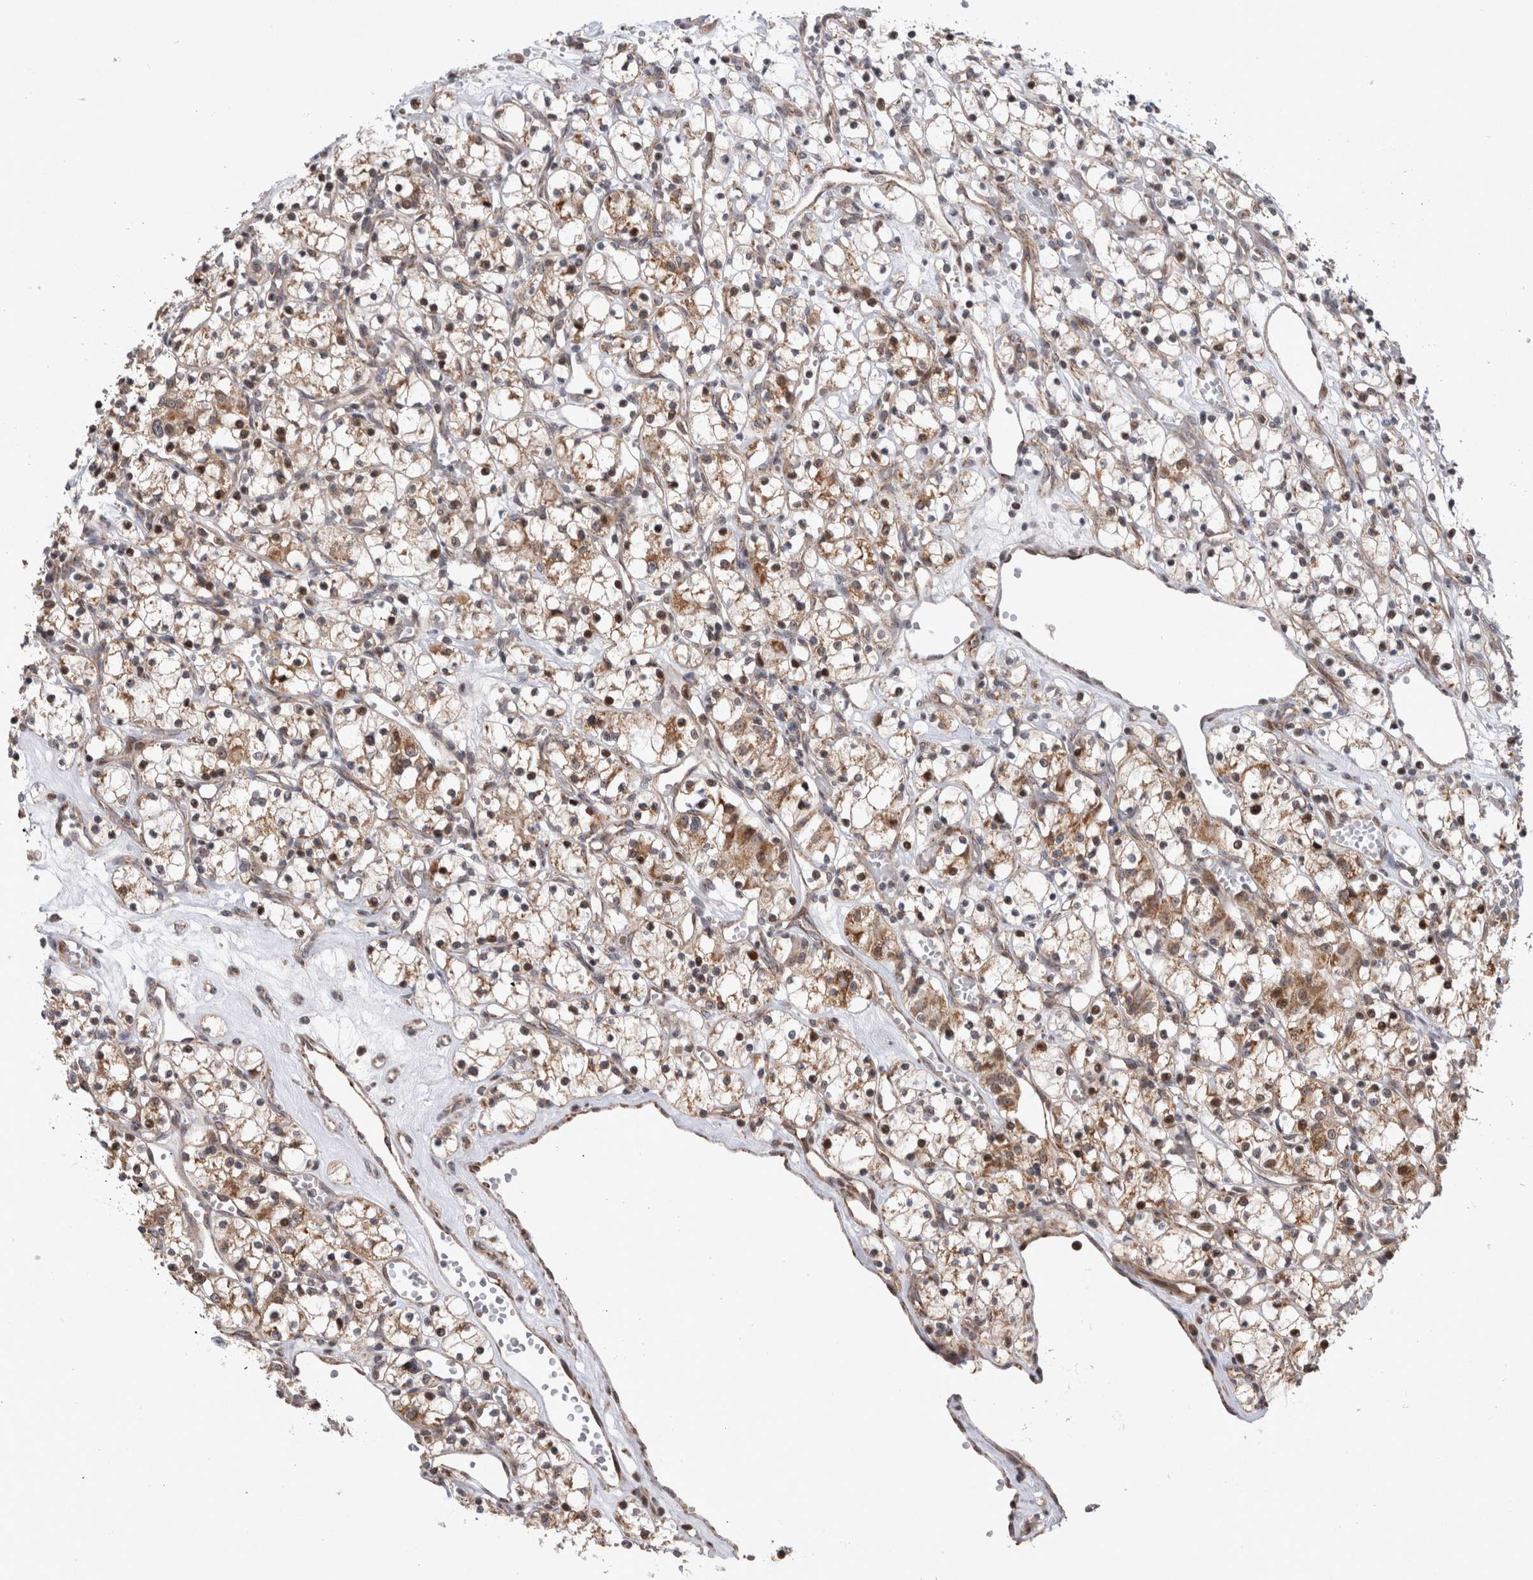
{"staining": {"intensity": "moderate", "quantity": ">75%", "location": "cytoplasmic/membranous,nuclear"}, "tissue": "renal cancer", "cell_type": "Tumor cells", "image_type": "cancer", "snomed": [{"axis": "morphology", "description": "Adenocarcinoma, NOS"}, {"axis": "topography", "description": "Kidney"}], "caption": "IHC micrograph of adenocarcinoma (renal) stained for a protein (brown), which reveals medium levels of moderate cytoplasmic/membranous and nuclear expression in about >75% of tumor cells.", "gene": "MRPL37", "patient": {"sex": "female", "age": 59}}